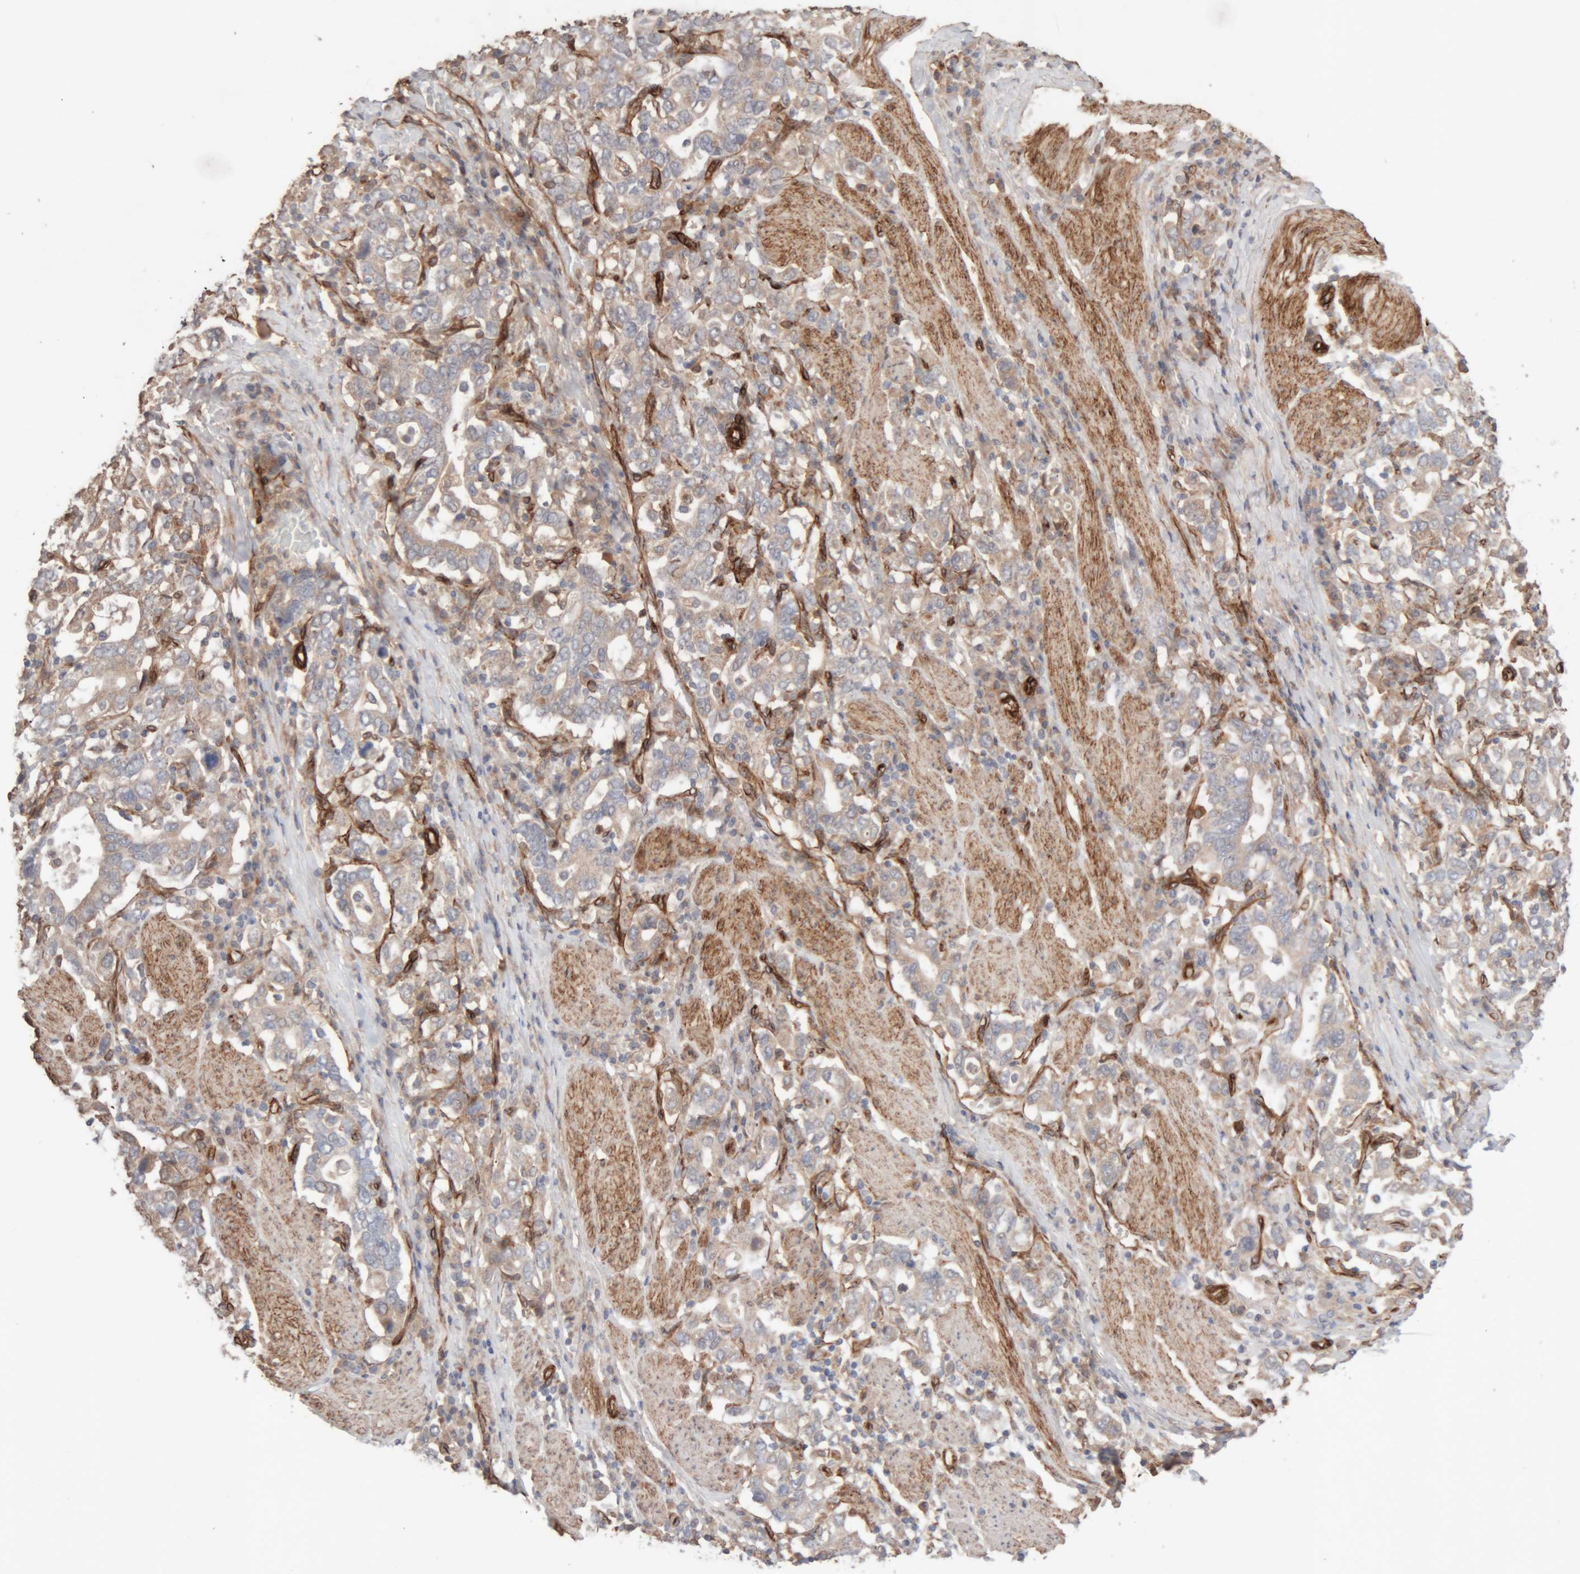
{"staining": {"intensity": "weak", "quantity": "<25%", "location": "cytoplasmic/membranous"}, "tissue": "stomach cancer", "cell_type": "Tumor cells", "image_type": "cancer", "snomed": [{"axis": "morphology", "description": "Adenocarcinoma, NOS"}, {"axis": "topography", "description": "Stomach, upper"}], "caption": "Tumor cells are negative for protein expression in human adenocarcinoma (stomach).", "gene": "RAB32", "patient": {"sex": "male", "age": 62}}